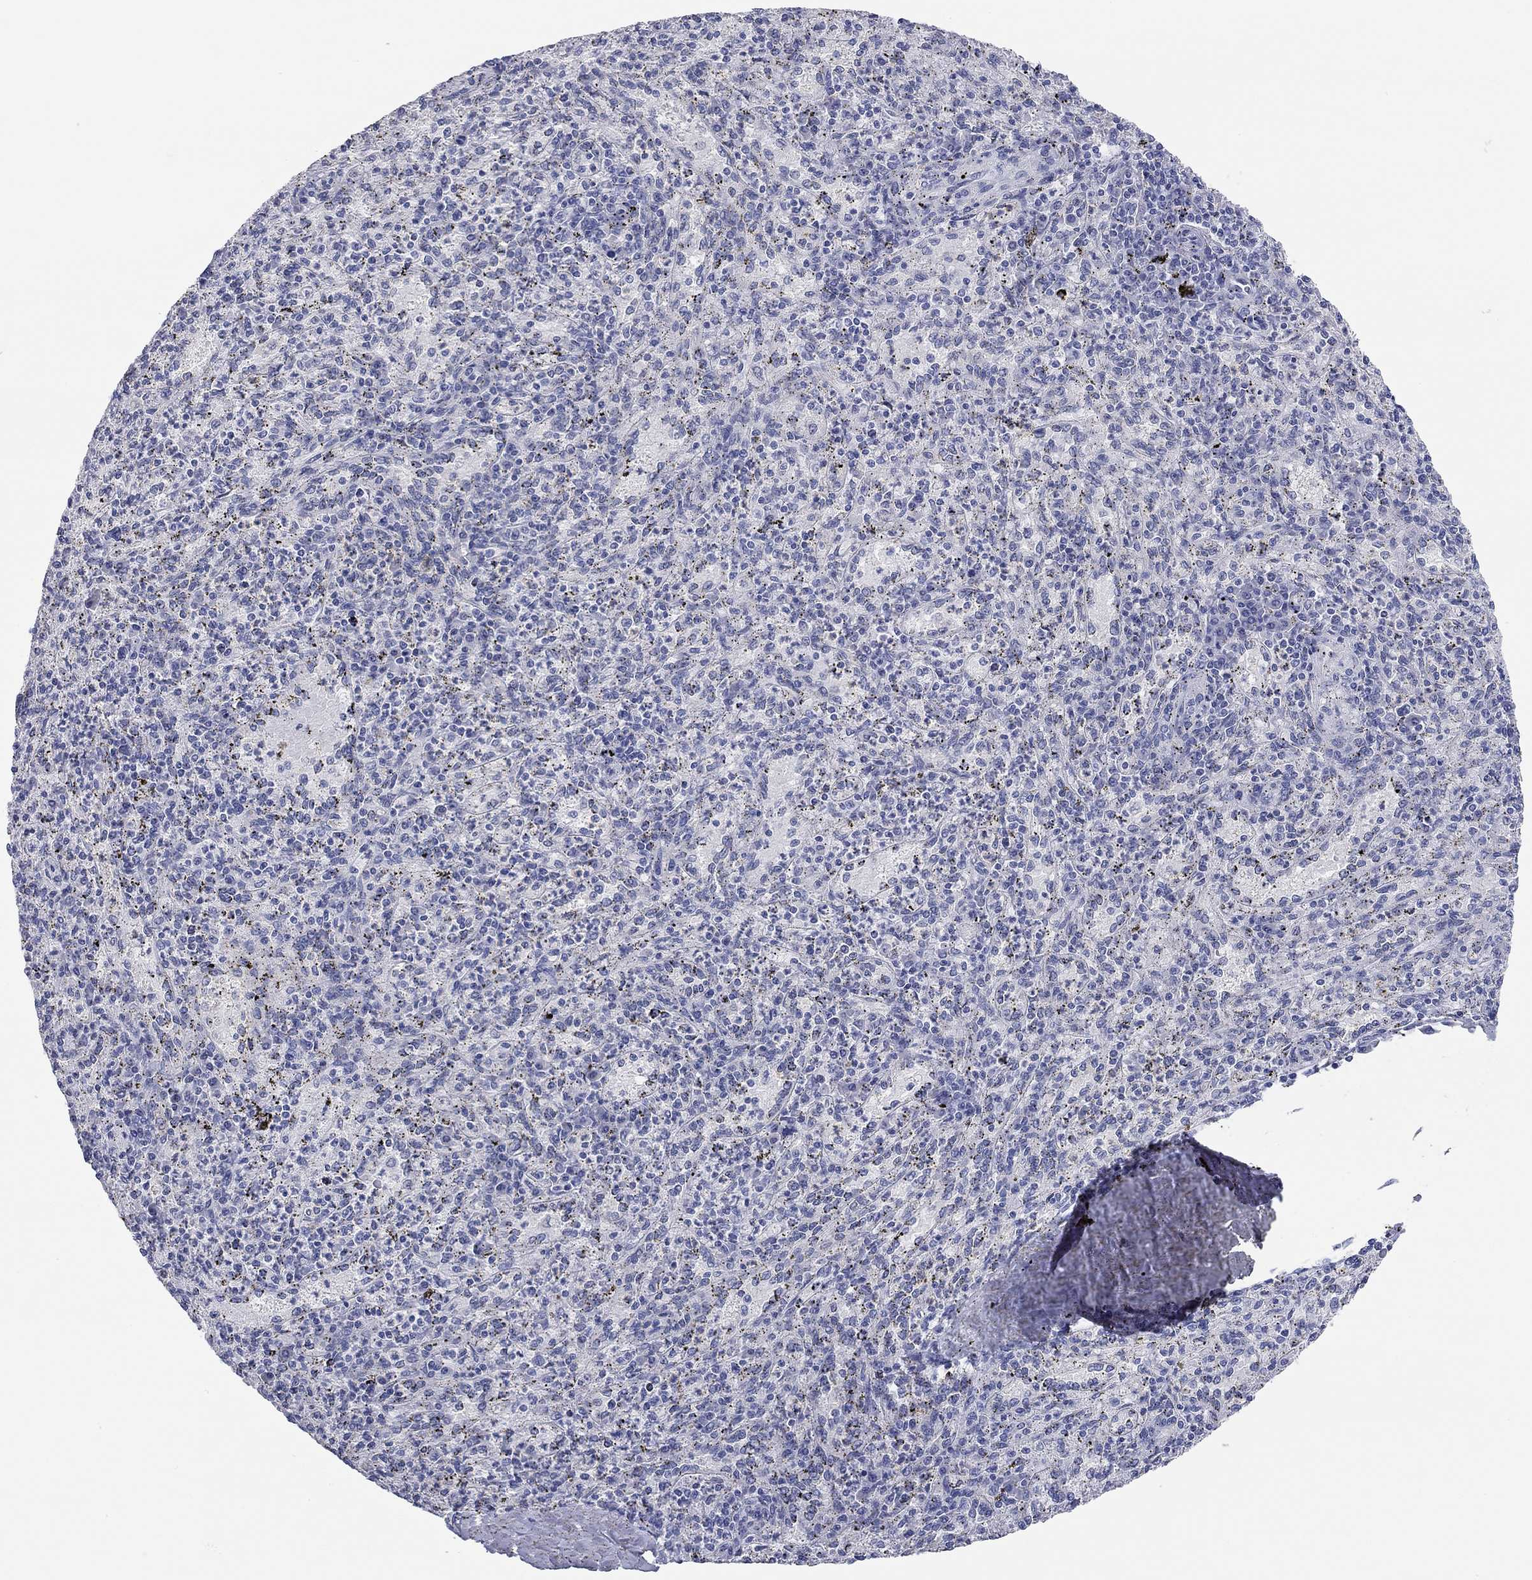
{"staining": {"intensity": "negative", "quantity": "none", "location": "none"}, "tissue": "spleen", "cell_type": "Cells in red pulp", "image_type": "normal", "snomed": [{"axis": "morphology", "description": "Normal tissue, NOS"}, {"axis": "topography", "description": "Spleen"}], "caption": "Immunohistochemistry photomicrograph of unremarkable spleen stained for a protein (brown), which exhibits no staining in cells in red pulp. (DAB IHC, high magnification).", "gene": "ENSG00000269035", "patient": {"sex": "male", "age": 60}}